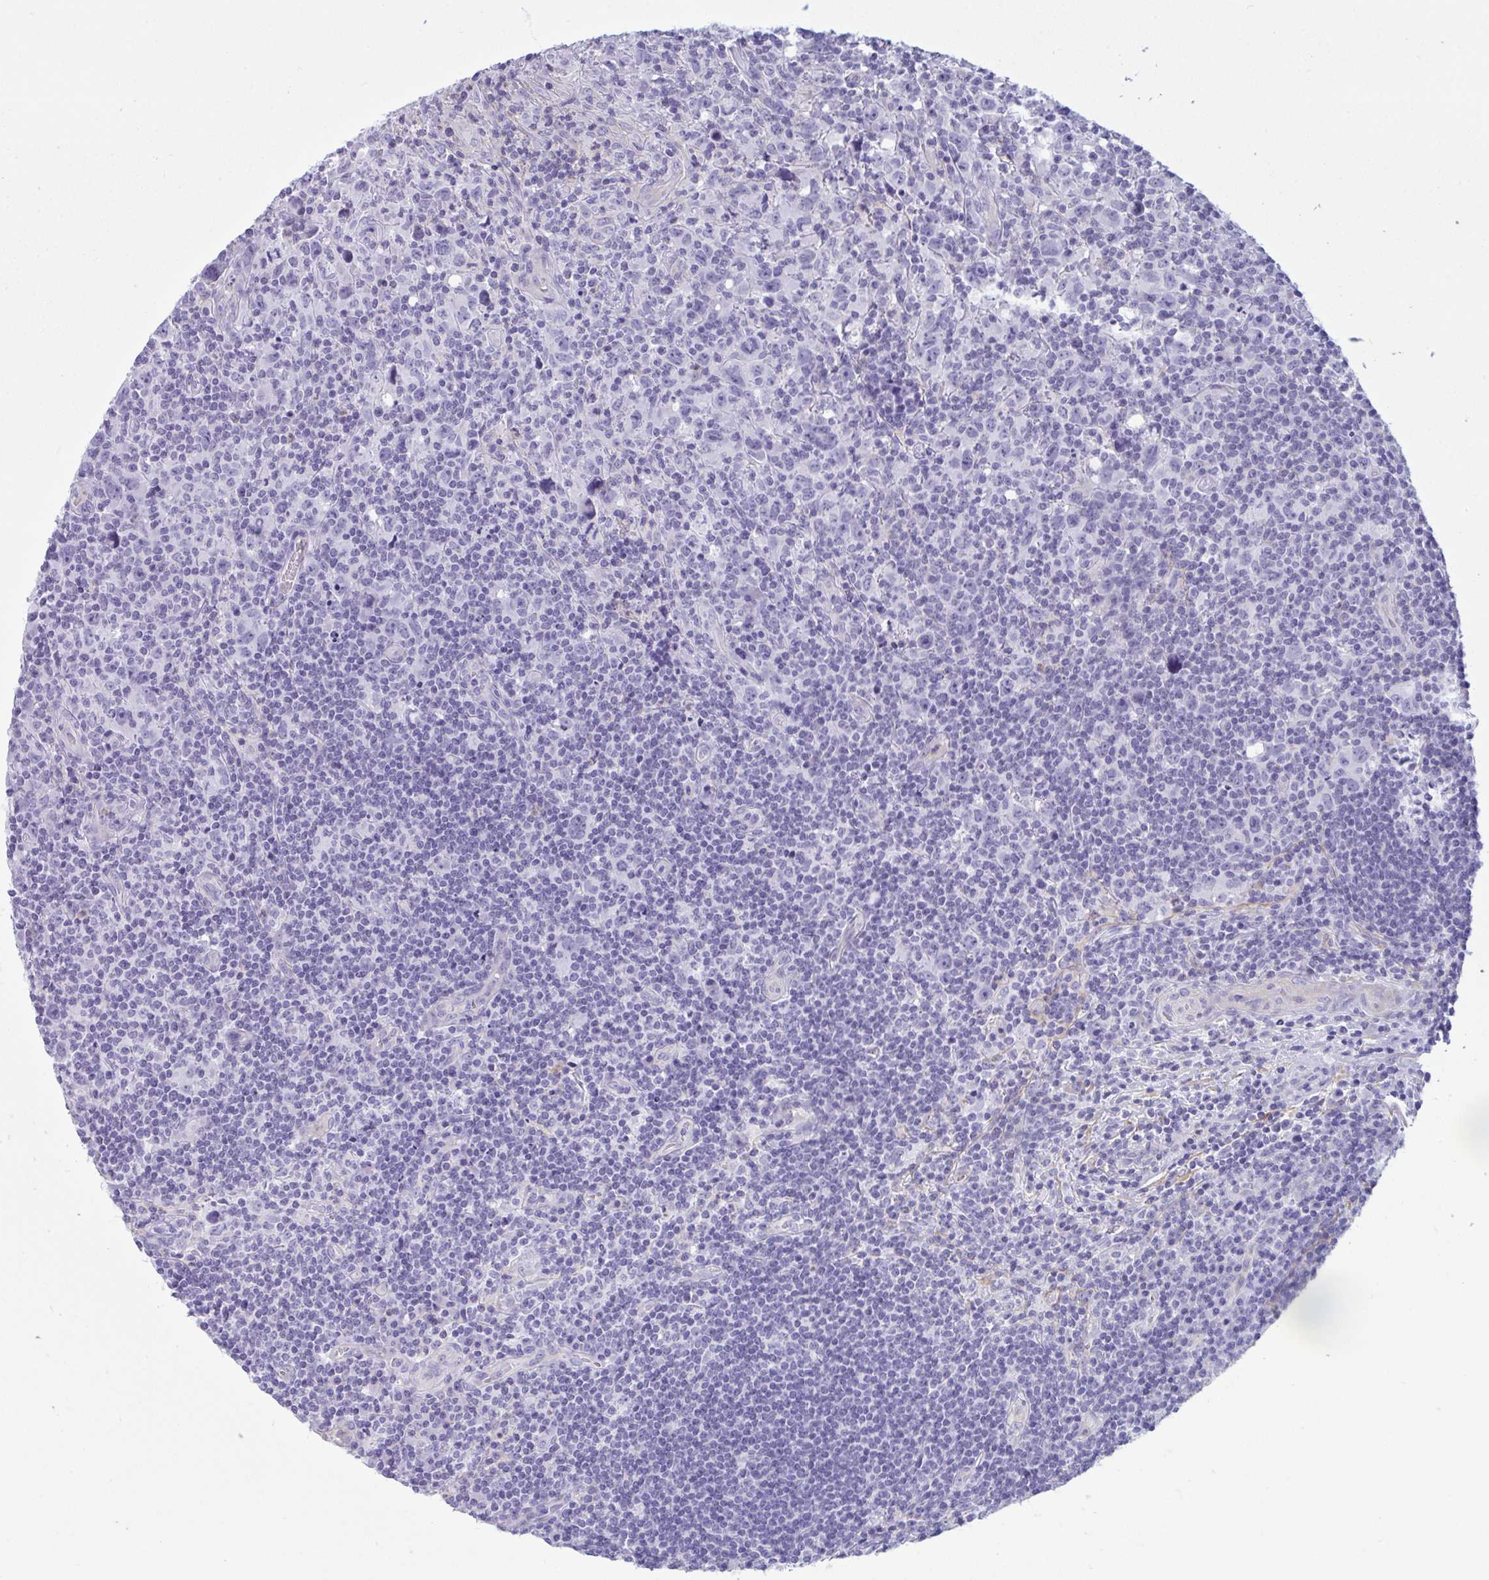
{"staining": {"intensity": "negative", "quantity": "none", "location": "none"}, "tissue": "lymphoma", "cell_type": "Tumor cells", "image_type": "cancer", "snomed": [{"axis": "morphology", "description": "Hodgkin's disease, NOS"}, {"axis": "topography", "description": "Lymph node"}], "caption": "Human lymphoma stained for a protein using immunohistochemistry demonstrates no positivity in tumor cells.", "gene": "MYH10", "patient": {"sex": "female", "age": 18}}